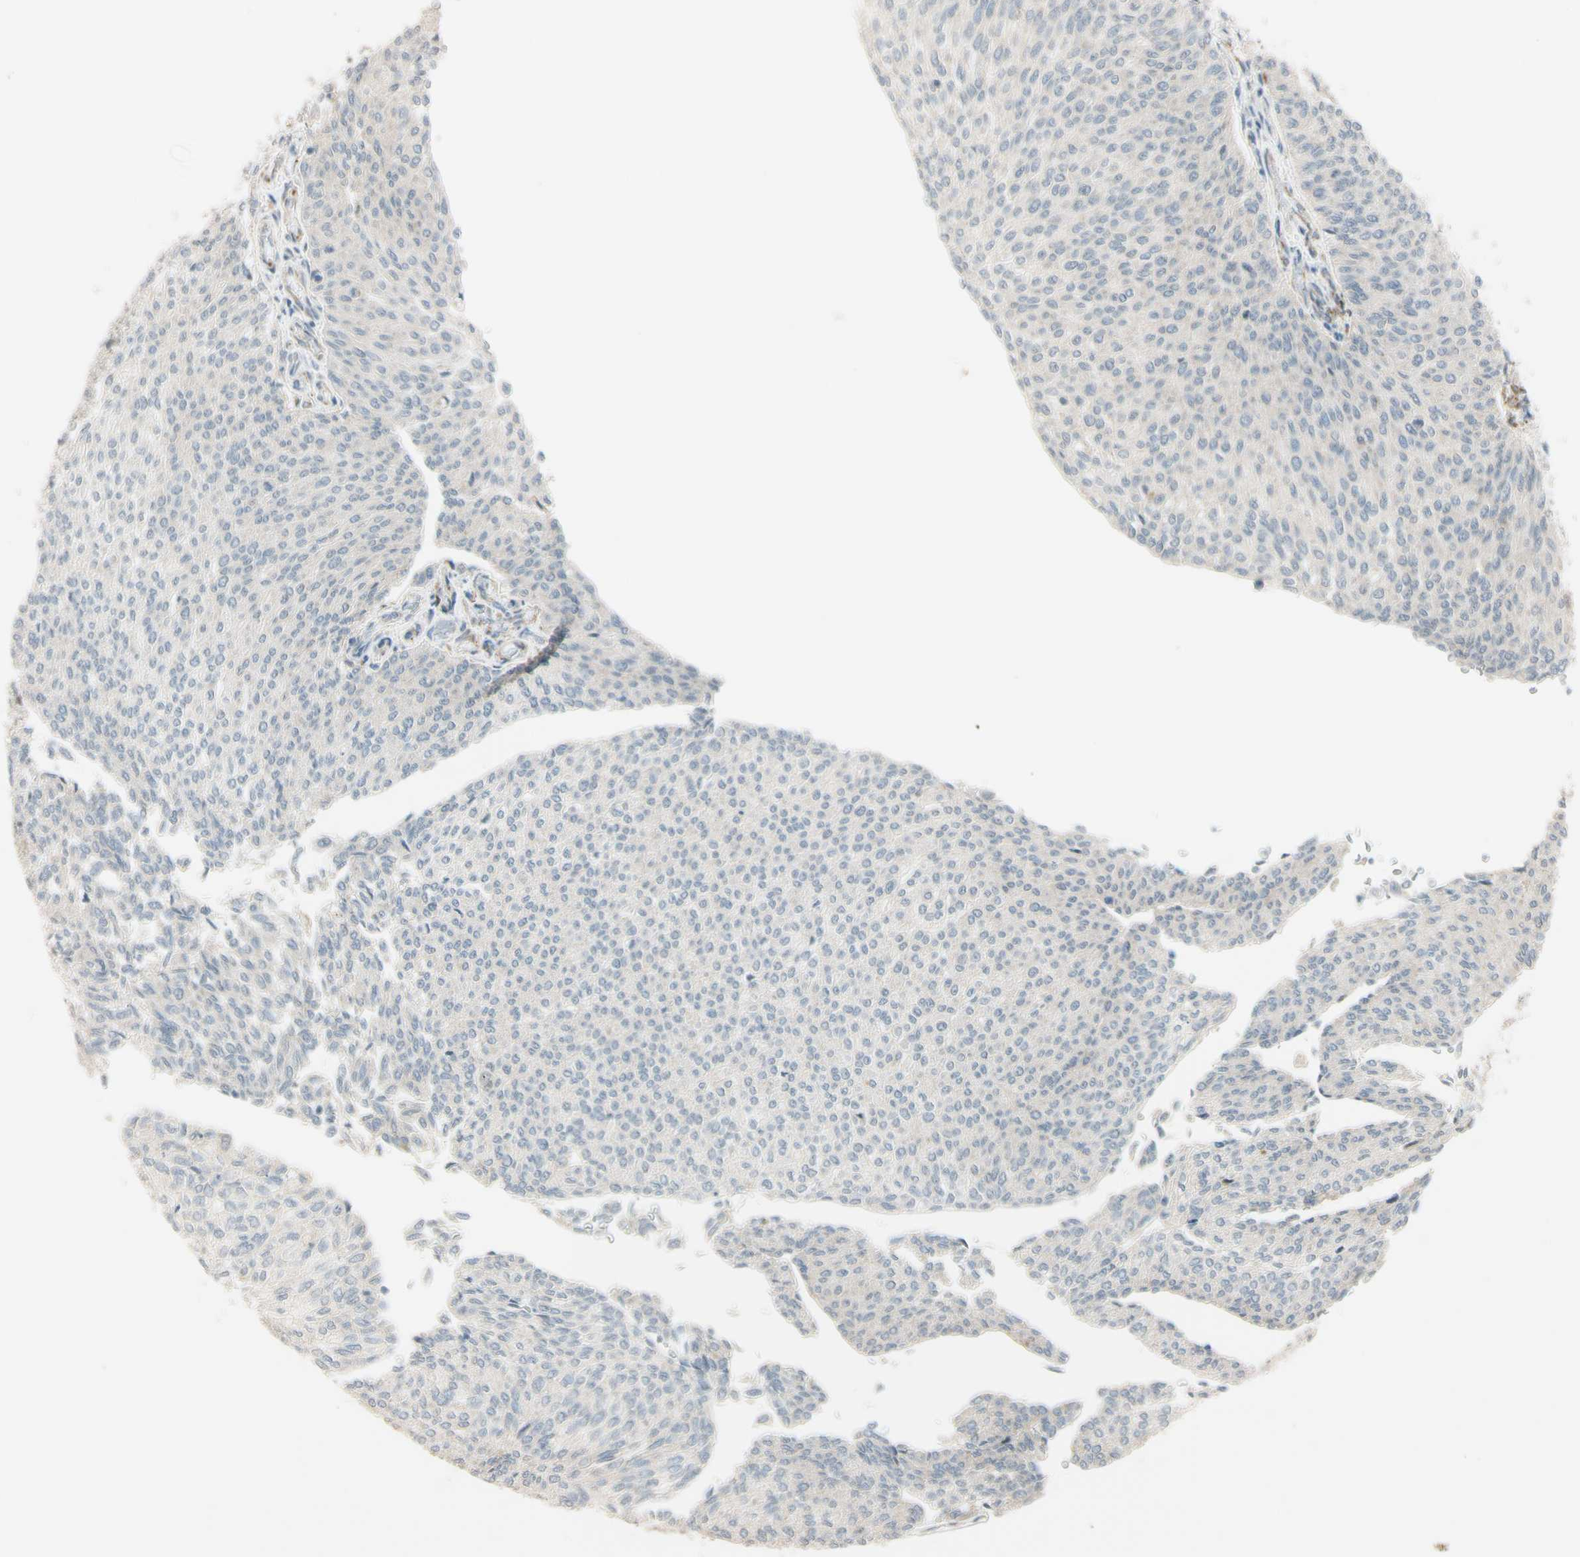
{"staining": {"intensity": "negative", "quantity": "none", "location": "none"}, "tissue": "urothelial cancer", "cell_type": "Tumor cells", "image_type": "cancer", "snomed": [{"axis": "morphology", "description": "Urothelial carcinoma, Low grade"}, {"axis": "topography", "description": "Urinary bladder"}], "caption": "IHC of urothelial cancer shows no staining in tumor cells.", "gene": "NDFIP1", "patient": {"sex": "female", "age": 79}}